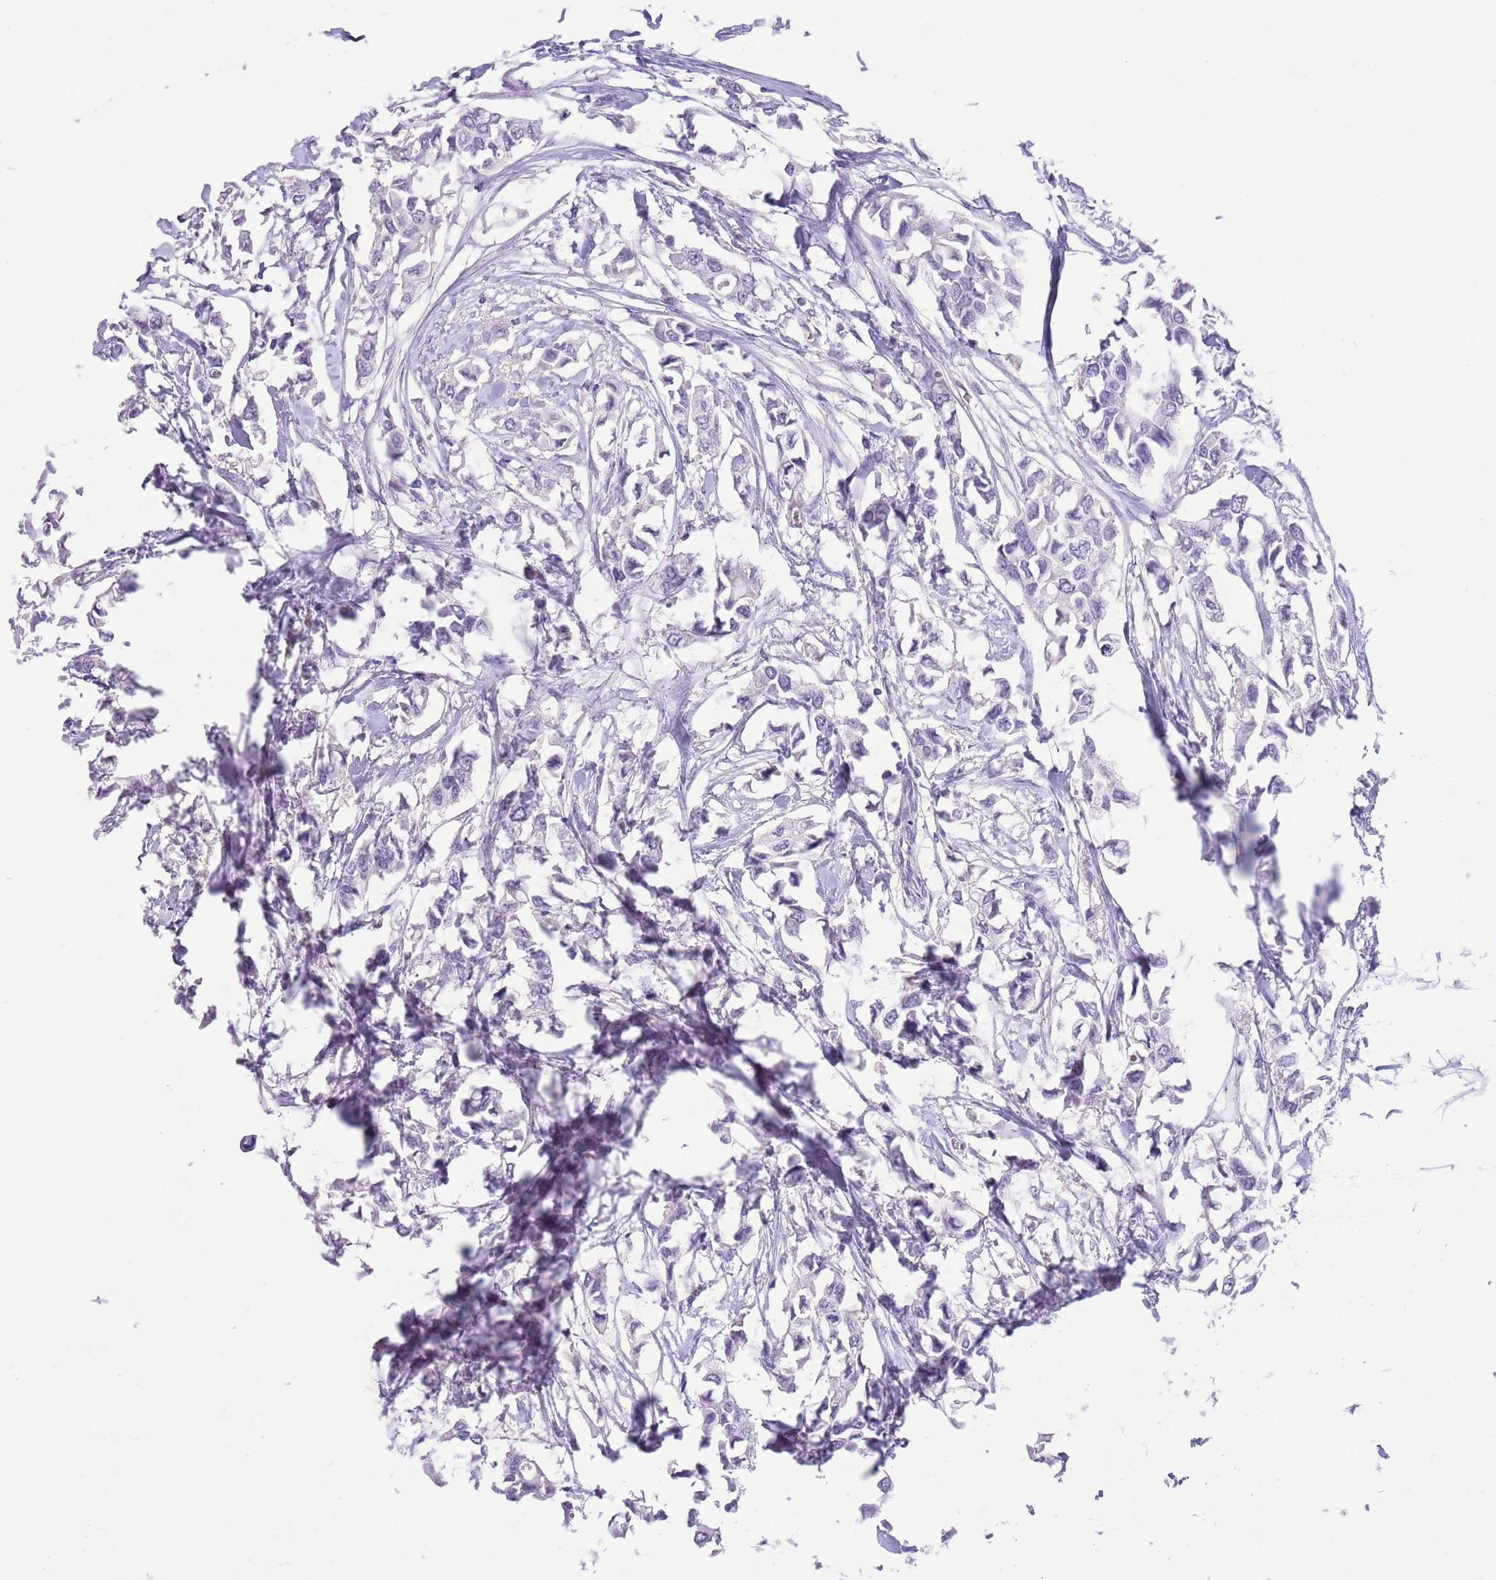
{"staining": {"intensity": "negative", "quantity": "none", "location": "none"}, "tissue": "breast cancer", "cell_type": "Tumor cells", "image_type": "cancer", "snomed": [{"axis": "morphology", "description": "Duct carcinoma"}, {"axis": "topography", "description": "Breast"}], "caption": "An immunohistochemistry (IHC) micrograph of breast cancer is shown. There is no staining in tumor cells of breast cancer.", "gene": "TSGA13", "patient": {"sex": "female", "age": 41}}